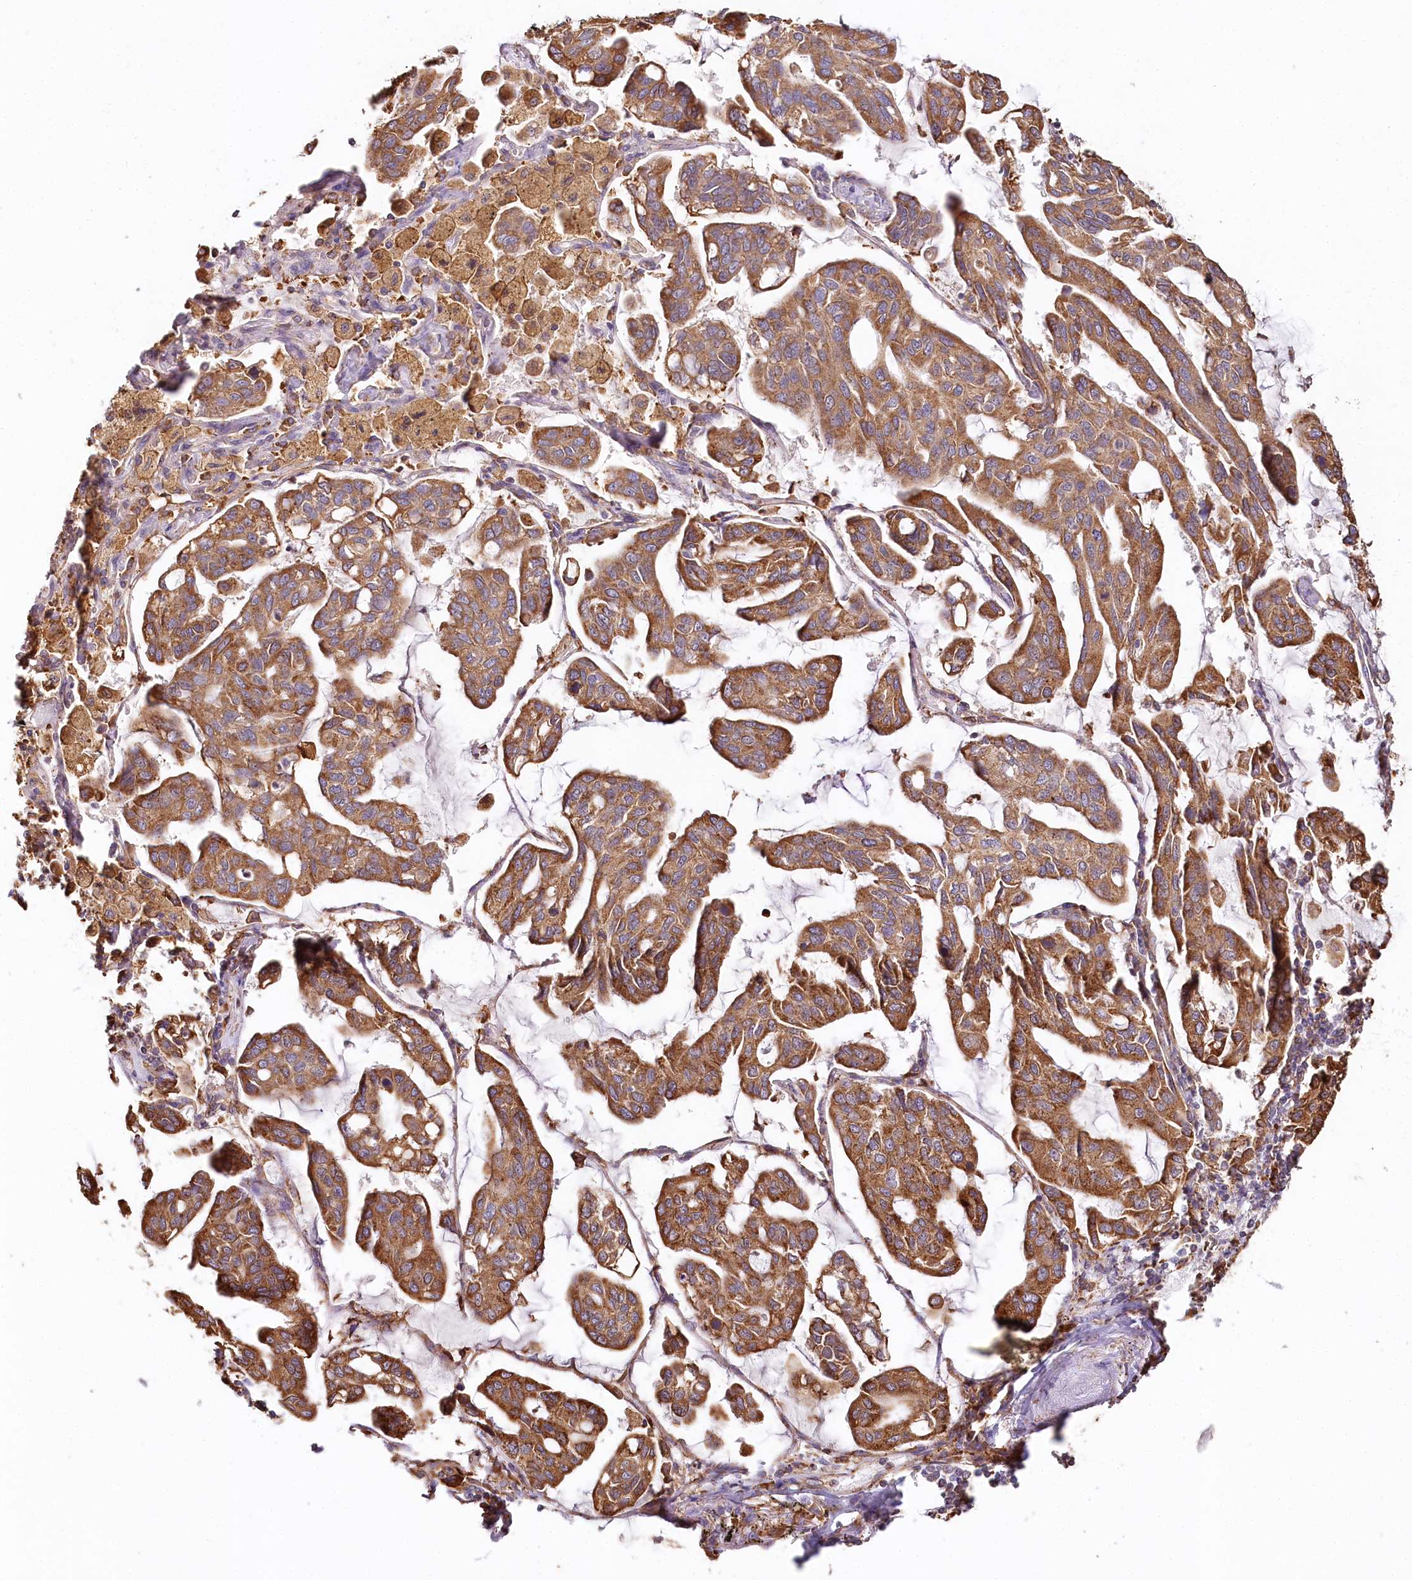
{"staining": {"intensity": "strong", "quantity": ">75%", "location": "cytoplasmic/membranous"}, "tissue": "lung cancer", "cell_type": "Tumor cells", "image_type": "cancer", "snomed": [{"axis": "morphology", "description": "Adenocarcinoma, NOS"}, {"axis": "topography", "description": "Lung"}], "caption": "Immunohistochemical staining of human lung adenocarcinoma demonstrates high levels of strong cytoplasmic/membranous staining in about >75% of tumor cells. The protein is stained brown, and the nuclei are stained in blue (DAB IHC with brightfield microscopy, high magnification).", "gene": "VEGFA", "patient": {"sex": "male", "age": 64}}